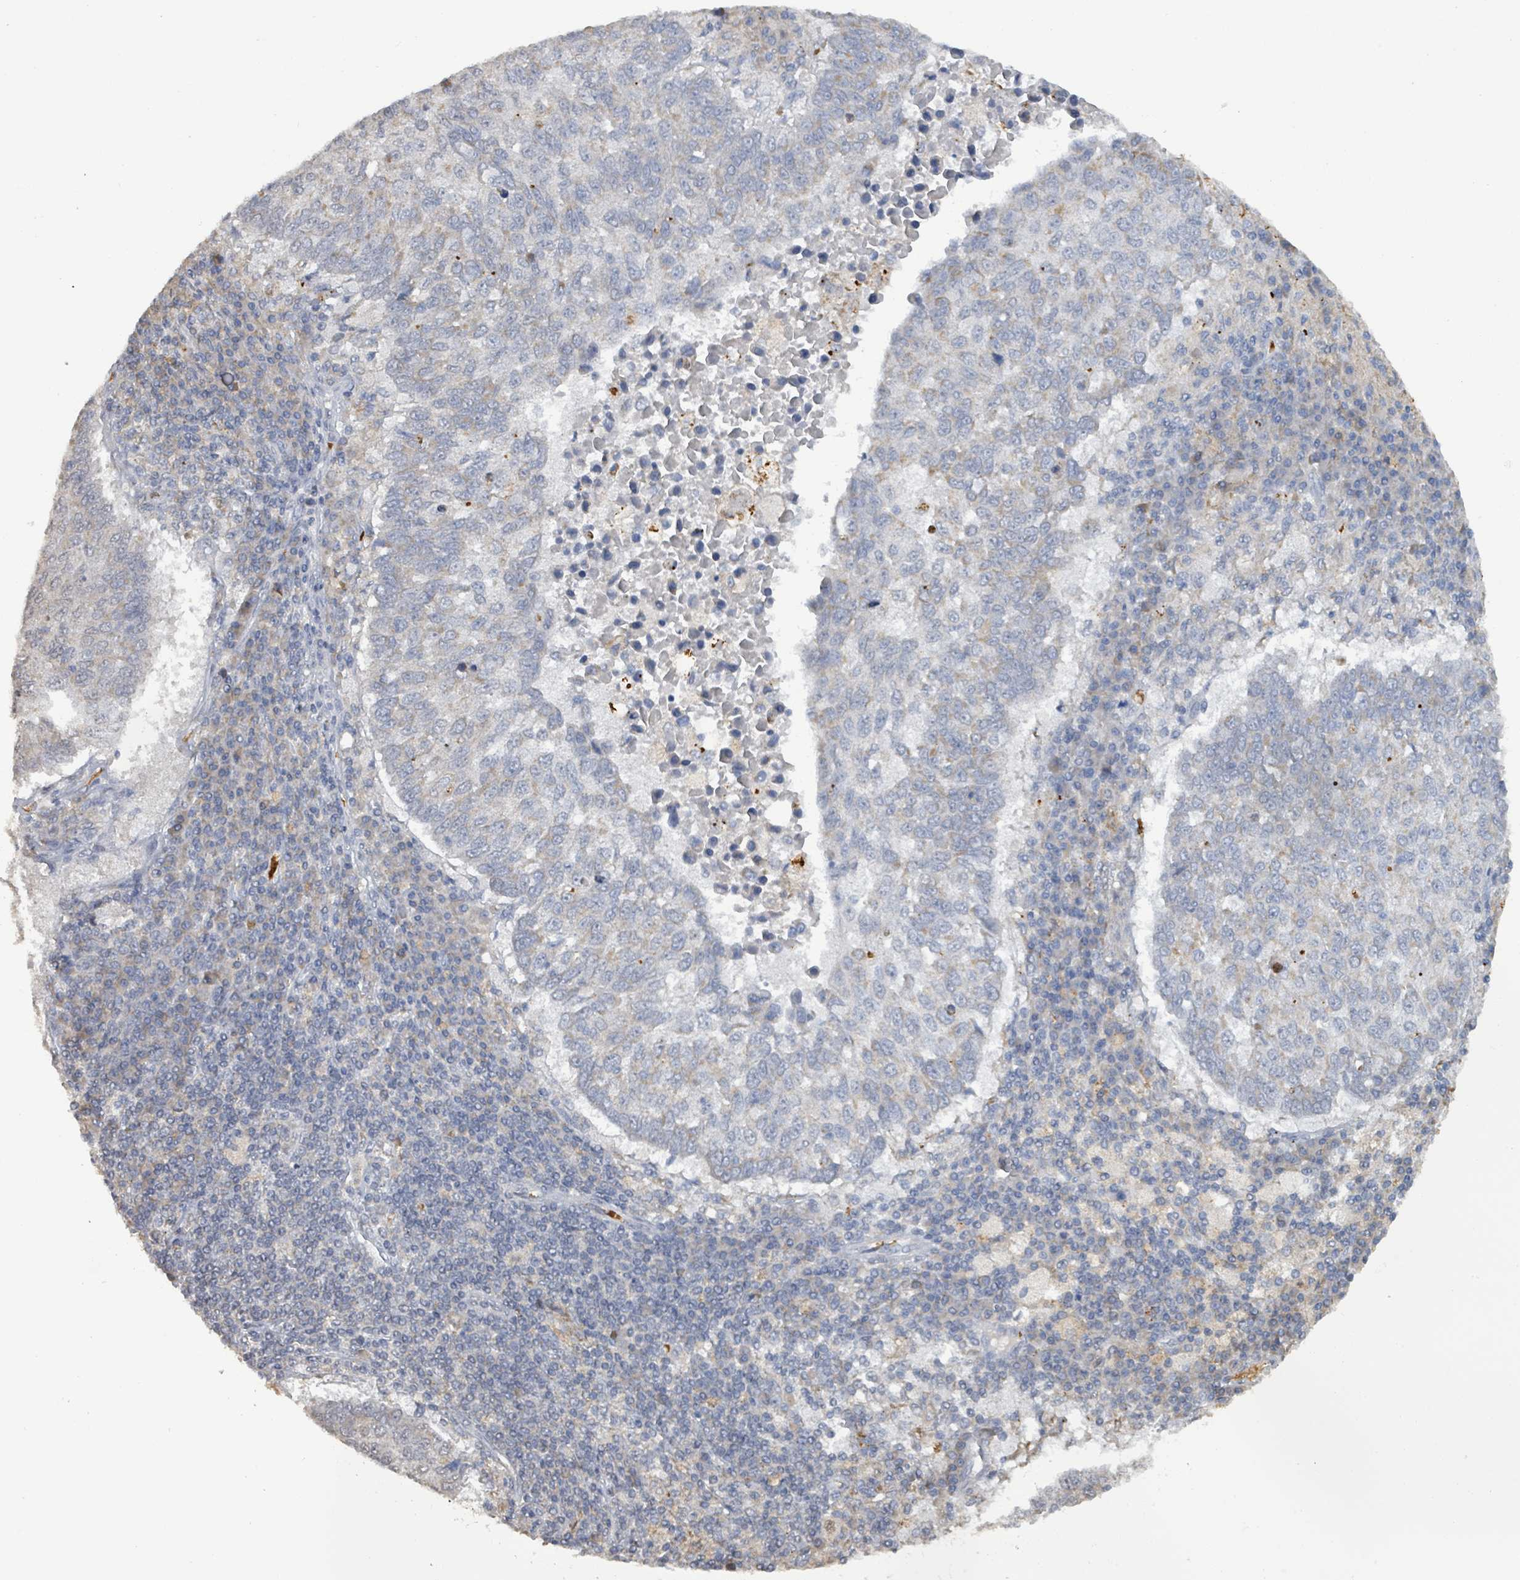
{"staining": {"intensity": "weak", "quantity": "<25%", "location": "cytoplasmic/membranous"}, "tissue": "lung cancer", "cell_type": "Tumor cells", "image_type": "cancer", "snomed": [{"axis": "morphology", "description": "Squamous cell carcinoma, NOS"}, {"axis": "topography", "description": "Lung"}], "caption": "Lung cancer (squamous cell carcinoma) was stained to show a protein in brown. There is no significant positivity in tumor cells.", "gene": "SEBOX", "patient": {"sex": "male", "age": 73}}